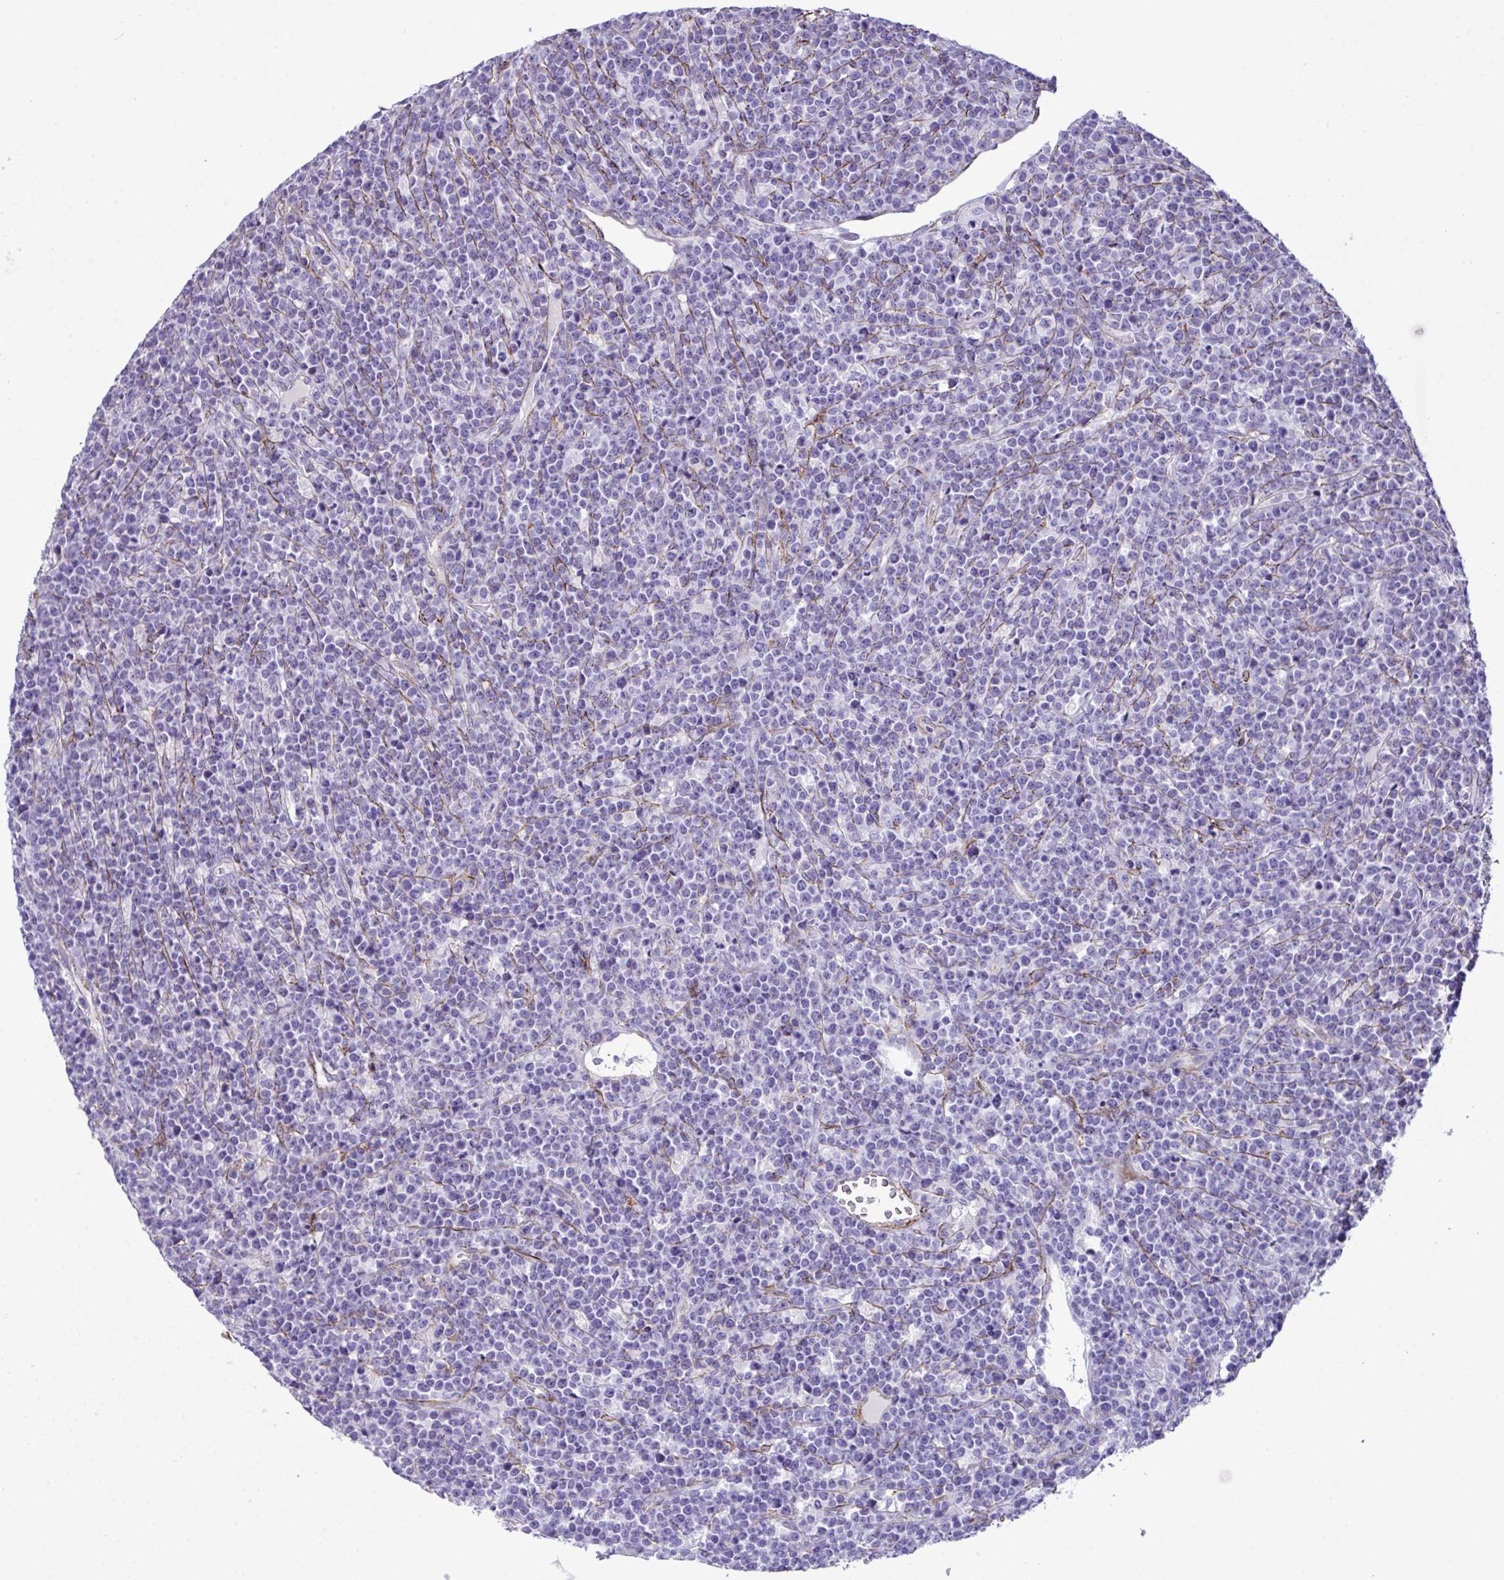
{"staining": {"intensity": "negative", "quantity": "none", "location": "none"}, "tissue": "lymphoma", "cell_type": "Tumor cells", "image_type": "cancer", "snomed": [{"axis": "morphology", "description": "Malignant lymphoma, non-Hodgkin's type, High grade"}, {"axis": "topography", "description": "Ovary"}], "caption": "Human high-grade malignant lymphoma, non-Hodgkin's type stained for a protein using immunohistochemistry (IHC) shows no positivity in tumor cells.", "gene": "SYNPO2L", "patient": {"sex": "female", "age": 56}}